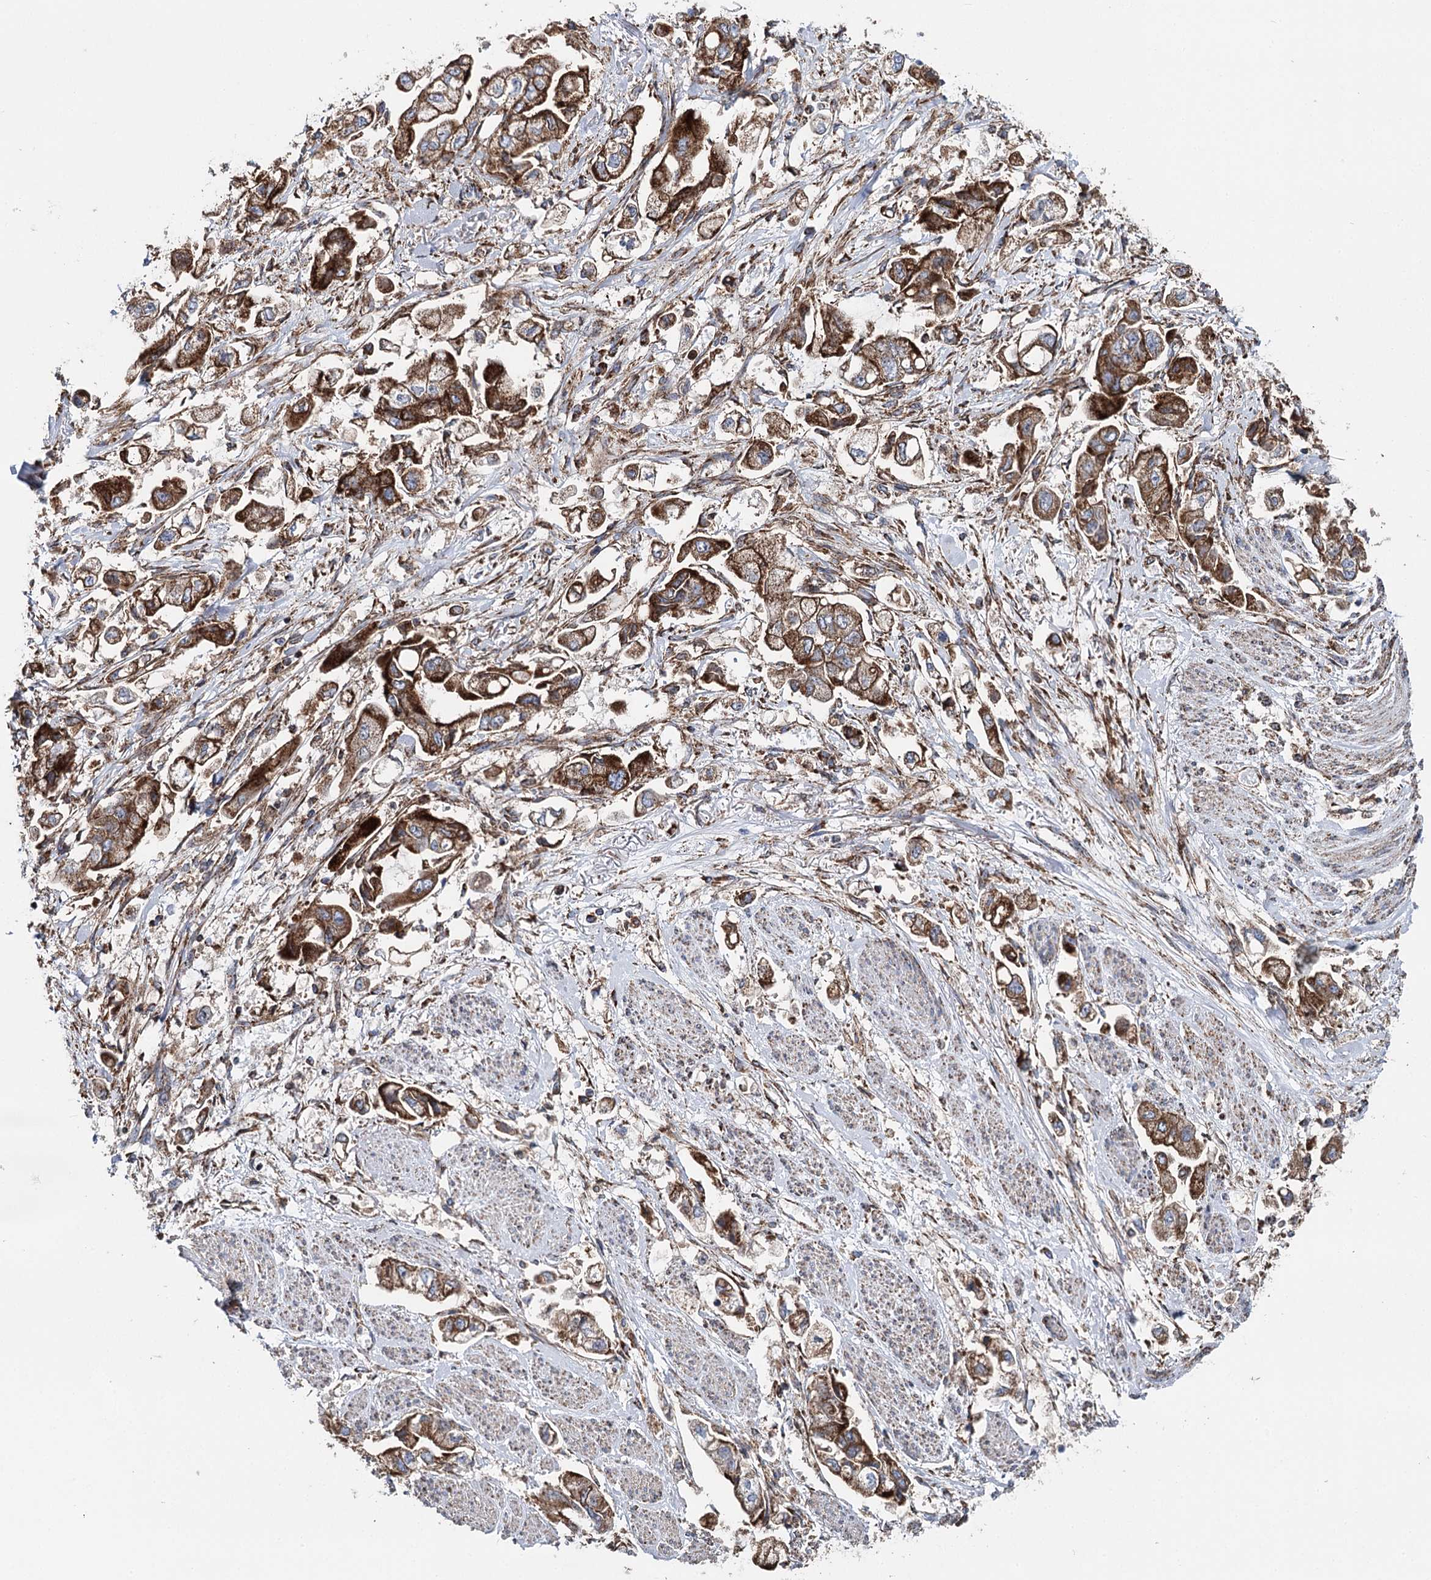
{"staining": {"intensity": "strong", "quantity": ">75%", "location": "cytoplasmic/membranous"}, "tissue": "stomach cancer", "cell_type": "Tumor cells", "image_type": "cancer", "snomed": [{"axis": "morphology", "description": "Adenocarcinoma, NOS"}, {"axis": "topography", "description": "Stomach"}], "caption": "Tumor cells demonstrate high levels of strong cytoplasmic/membranous expression in approximately >75% of cells in human stomach cancer.", "gene": "MSANTD2", "patient": {"sex": "male", "age": 62}}